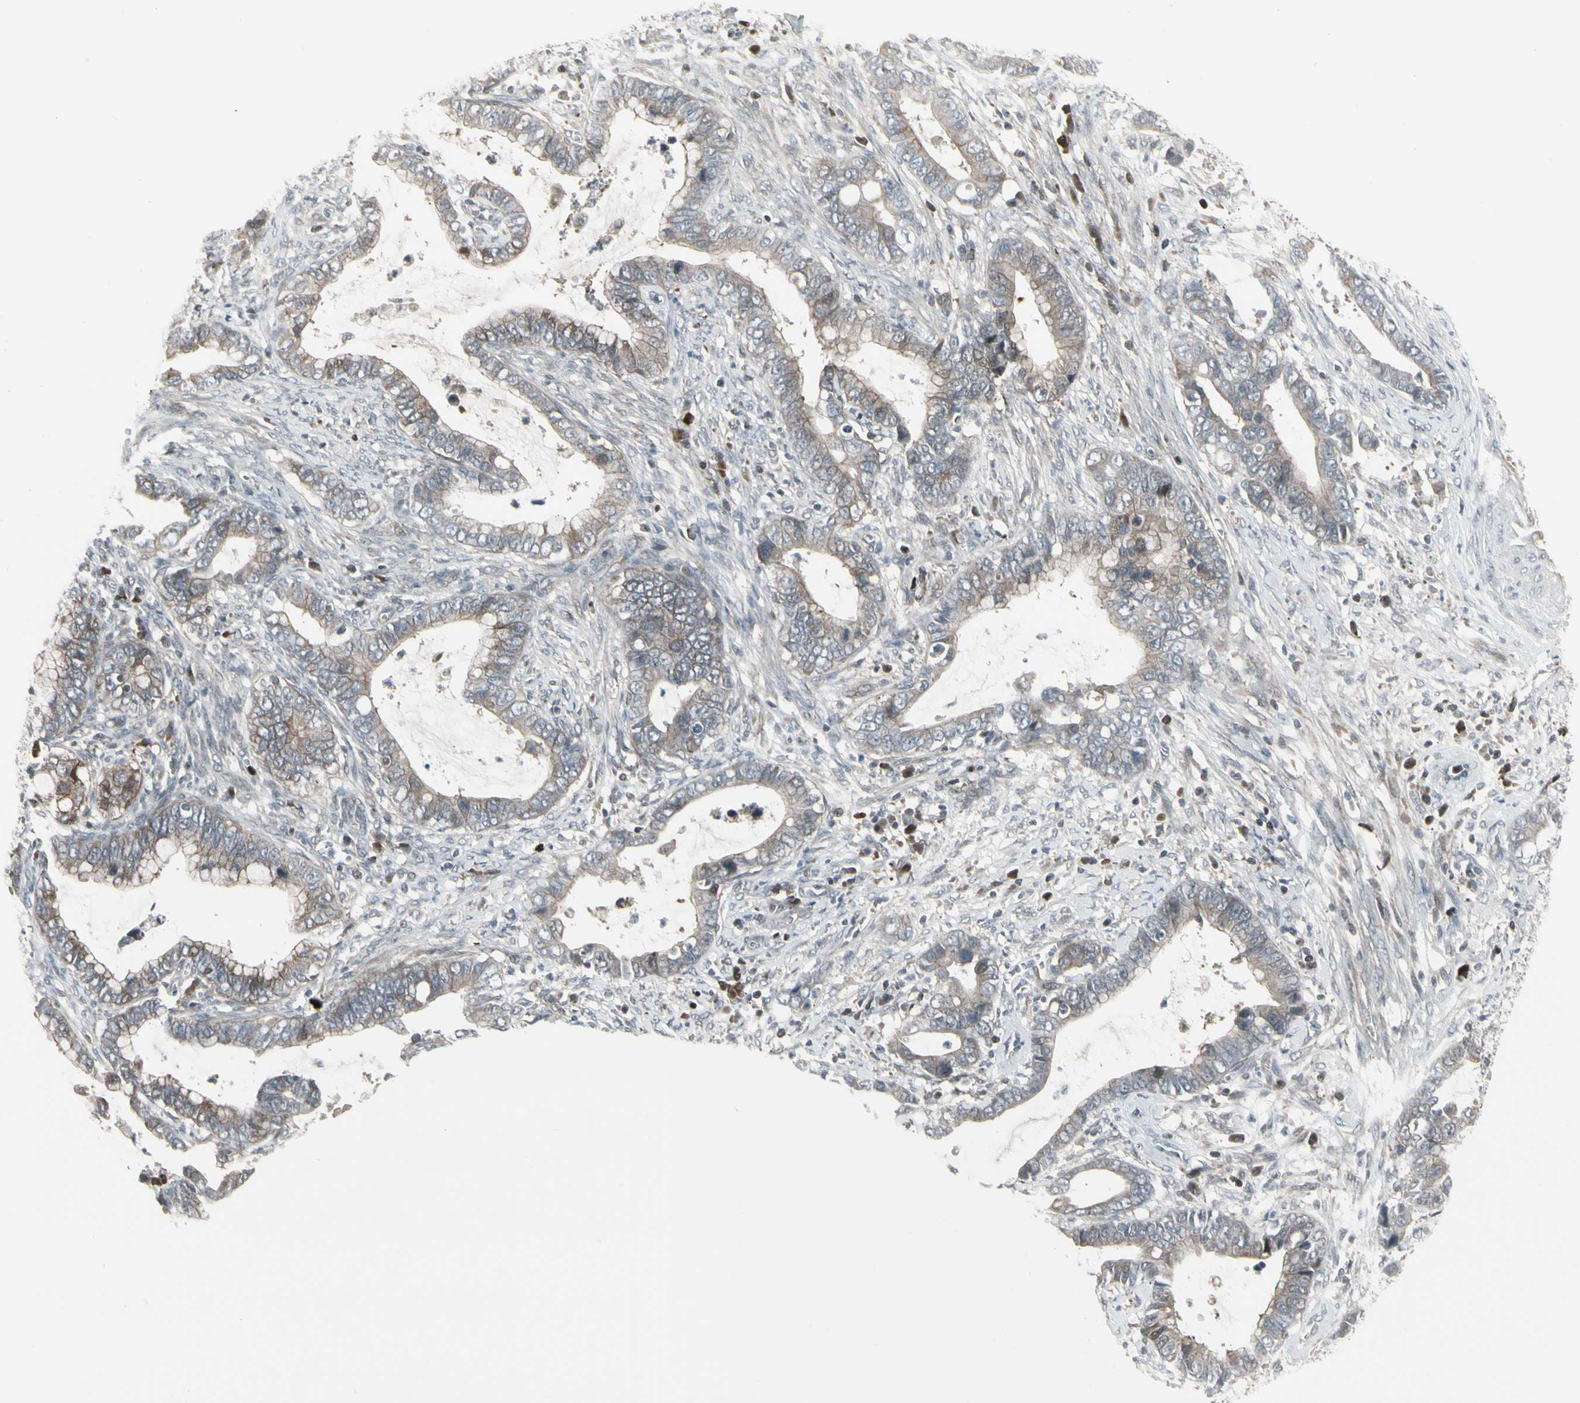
{"staining": {"intensity": "weak", "quantity": ">75%", "location": "cytoplasmic/membranous"}, "tissue": "cervical cancer", "cell_type": "Tumor cells", "image_type": "cancer", "snomed": [{"axis": "morphology", "description": "Adenocarcinoma, NOS"}, {"axis": "topography", "description": "Cervix"}], "caption": "Protein staining of cervical cancer (adenocarcinoma) tissue shows weak cytoplasmic/membranous positivity in about >75% of tumor cells.", "gene": "IGFBP6", "patient": {"sex": "female", "age": 44}}